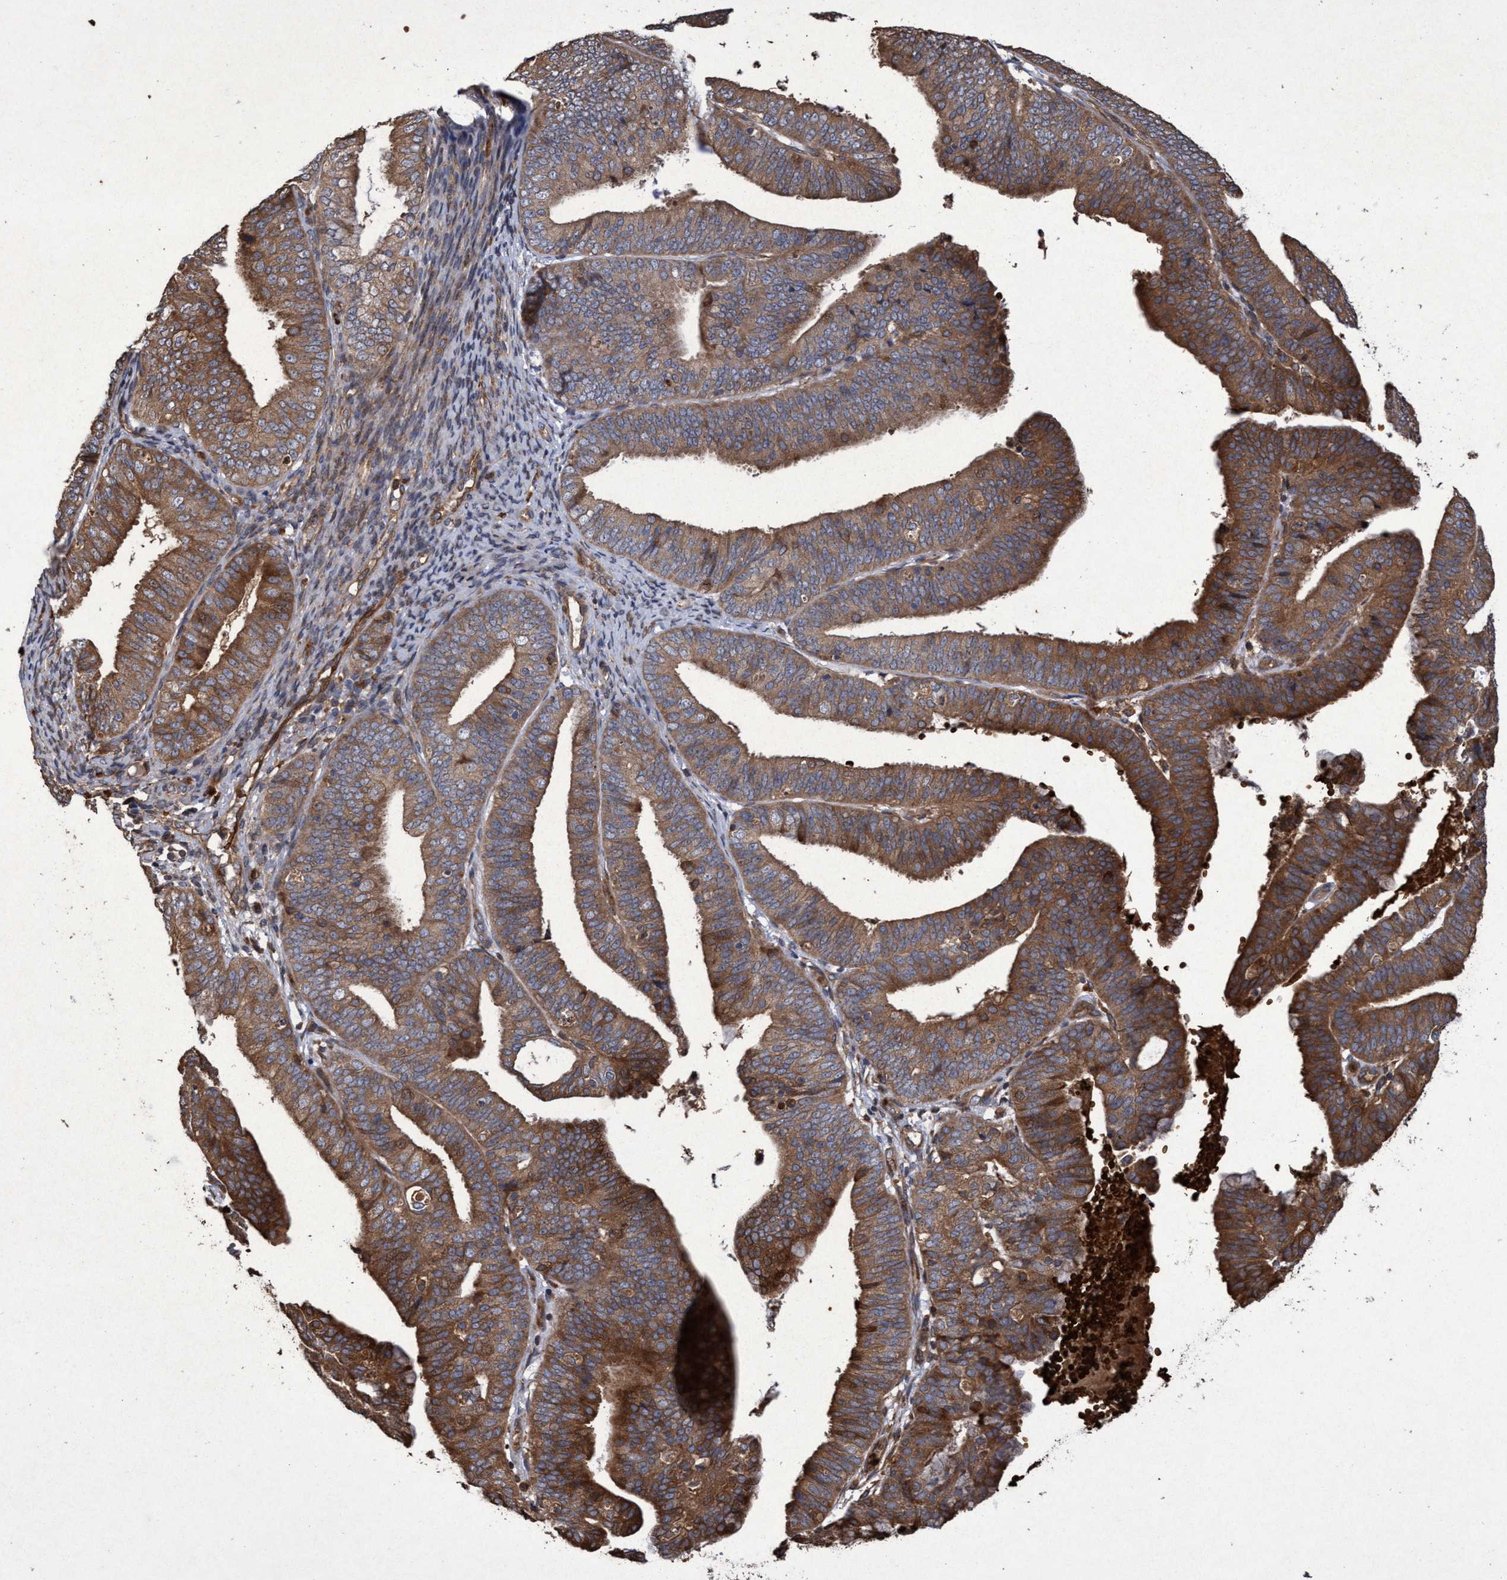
{"staining": {"intensity": "strong", "quantity": ">75%", "location": "cytoplasmic/membranous"}, "tissue": "endometrial cancer", "cell_type": "Tumor cells", "image_type": "cancer", "snomed": [{"axis": "morphology", "description": "Adenocarcinoma, NOS"}, {"axis": "topography", "description": "Endometrium"}], "caption": "Endometrial cancer (adenocarcinoma) tissue reveals strong cytoplasmic/membranous staining in approximately >75% of tumor cells", "gene": "CHMP6", "patient": {"sex": "female", "age": 63}}